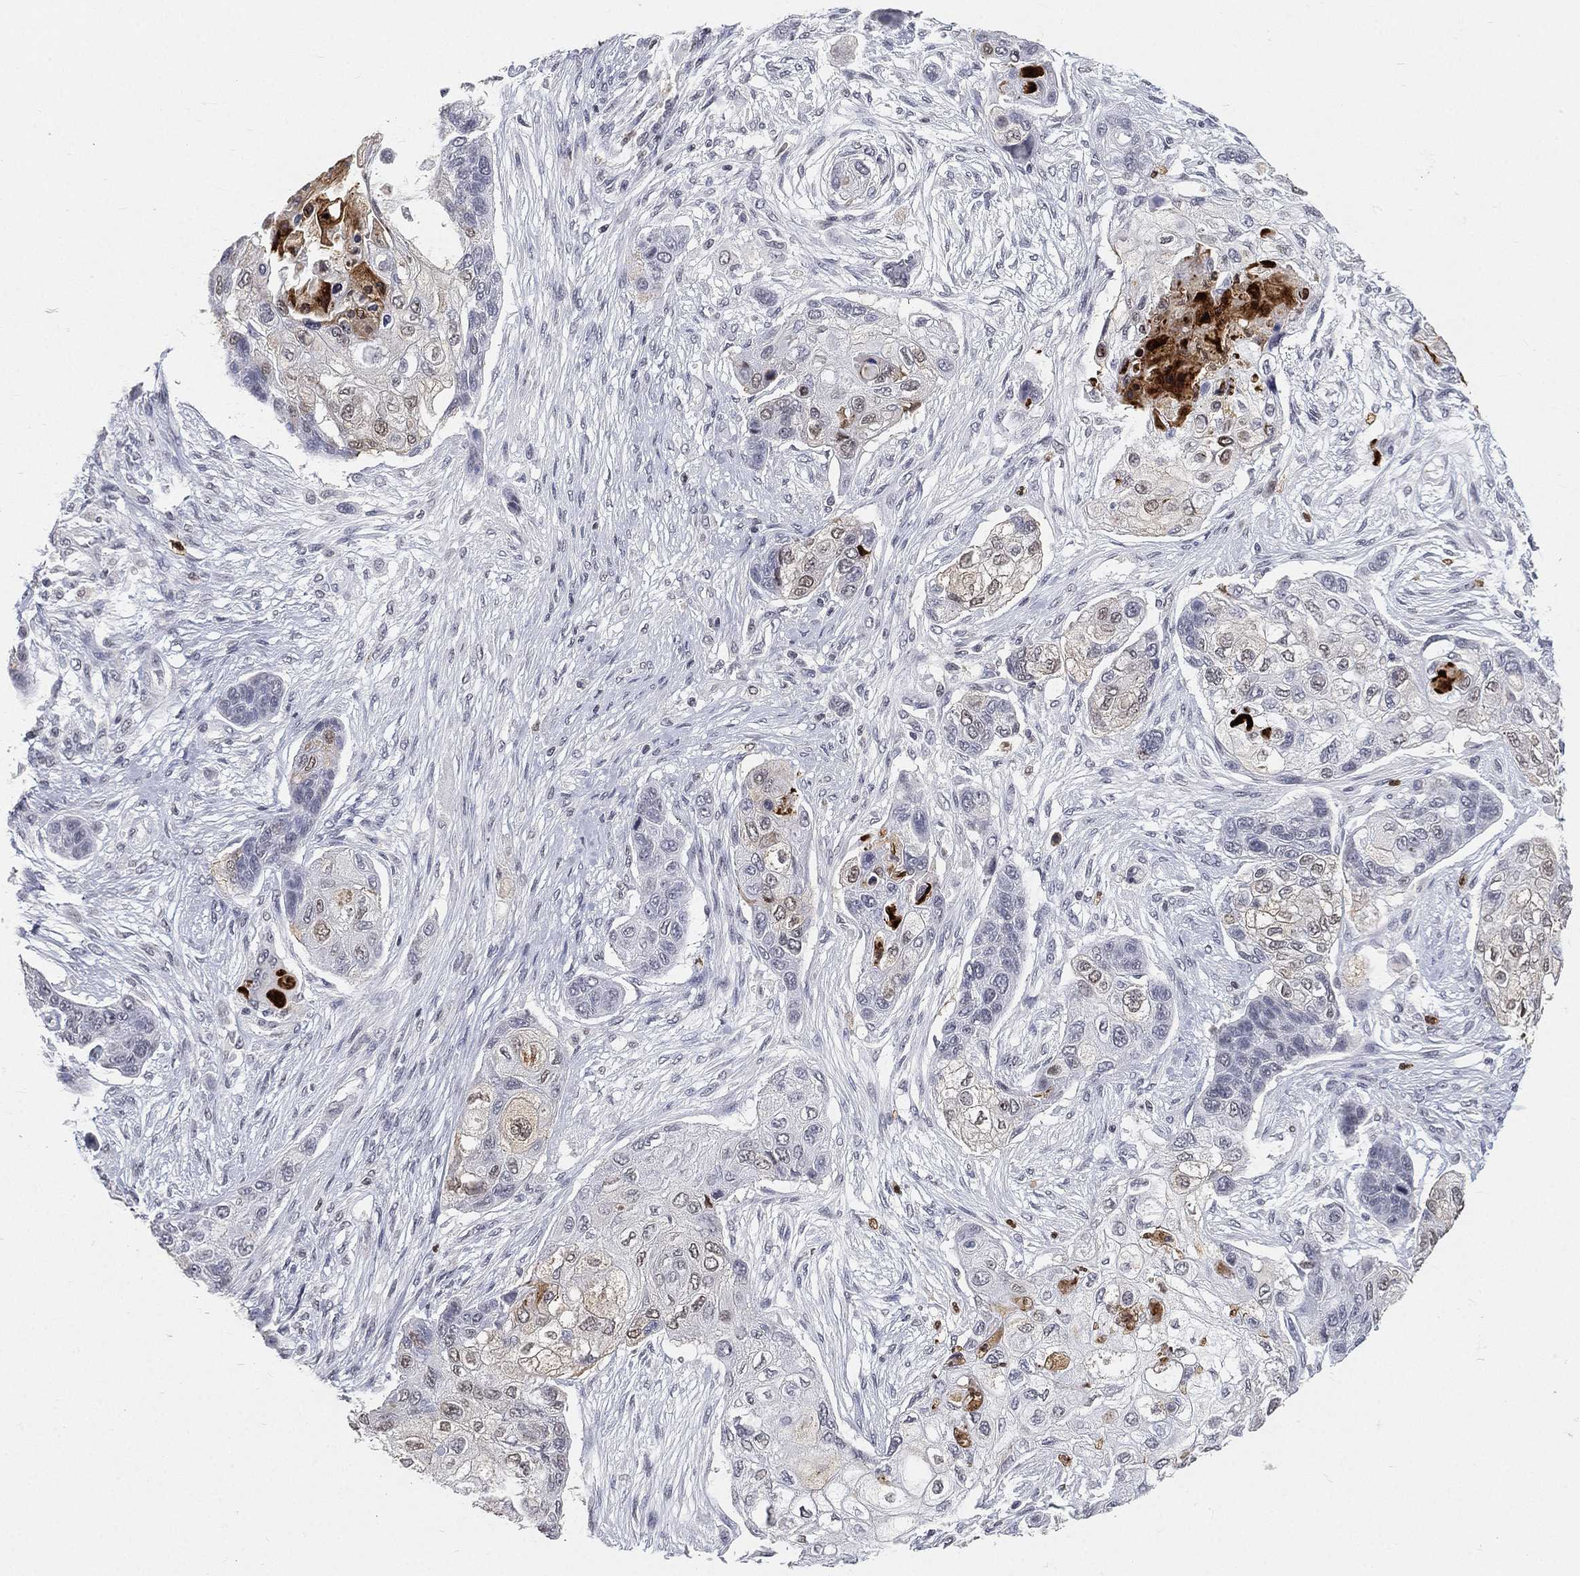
{"staining": {"intensity": "negative", "quantity": "none", "location": "none"}, "tissue": "lung cancer", "cell_type": "Tumor cells", "image_type": "cancer", "snomed": [{"axis": "morphology", "description": "Squamous cell carcinoma, NOS"}, {"axis": "topography", "description": "Lung"}], "caption": "Lung cancer was stained to show a protein in brown. There is no significant staining in tumor cells. (Stains: DAB (3,3'-diaminobenzidine) immunohistochemistry with hematoxylin counter stain, Microscopy: brightfield microscopy at high magnification).", "gene": "ARG1", "patient": {"sex": "male", "age": 69}}